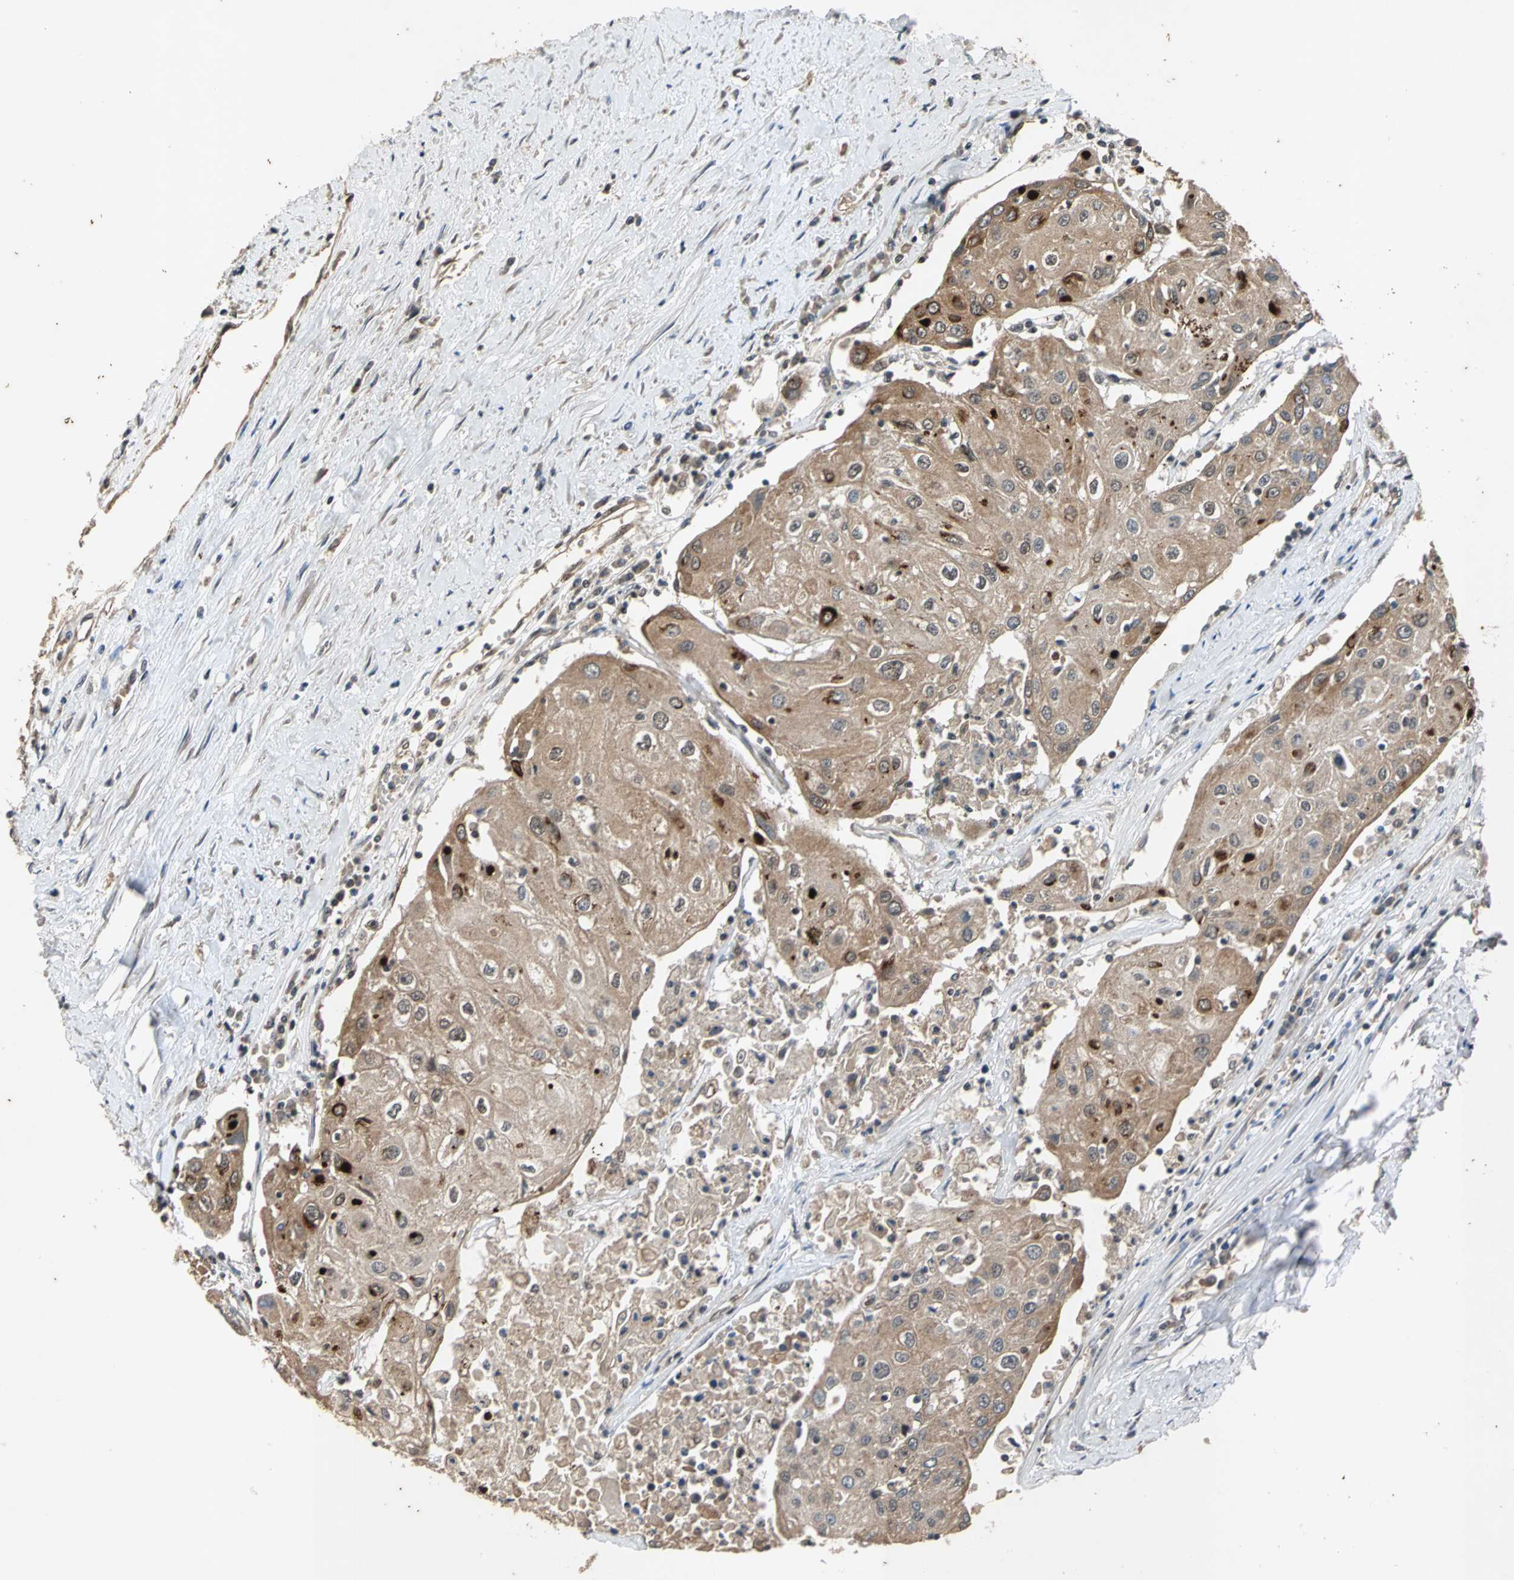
{"staining": {"intensity": "weak", "quantity": ">75%", "location": "cytoplasmic/membranous"}, "tissue": "urothelial cancer", "cell_type": "Tumor cells", "image_type": "cancer", "snomed": [{"axis": "morphology", "description": "Urothelial carcinoma, High grade"}, {"axis": "topography", "description": "Urinary bladder"}], "caption": "Immunohistochemical staining of urothelial carcinoma (high-grade) shows weak cytoplasmic/membranous protein positivity in about >75% of tumor cells.", "gene": "NOTCH3", "patient": {"sex": "female", "age": 85}}